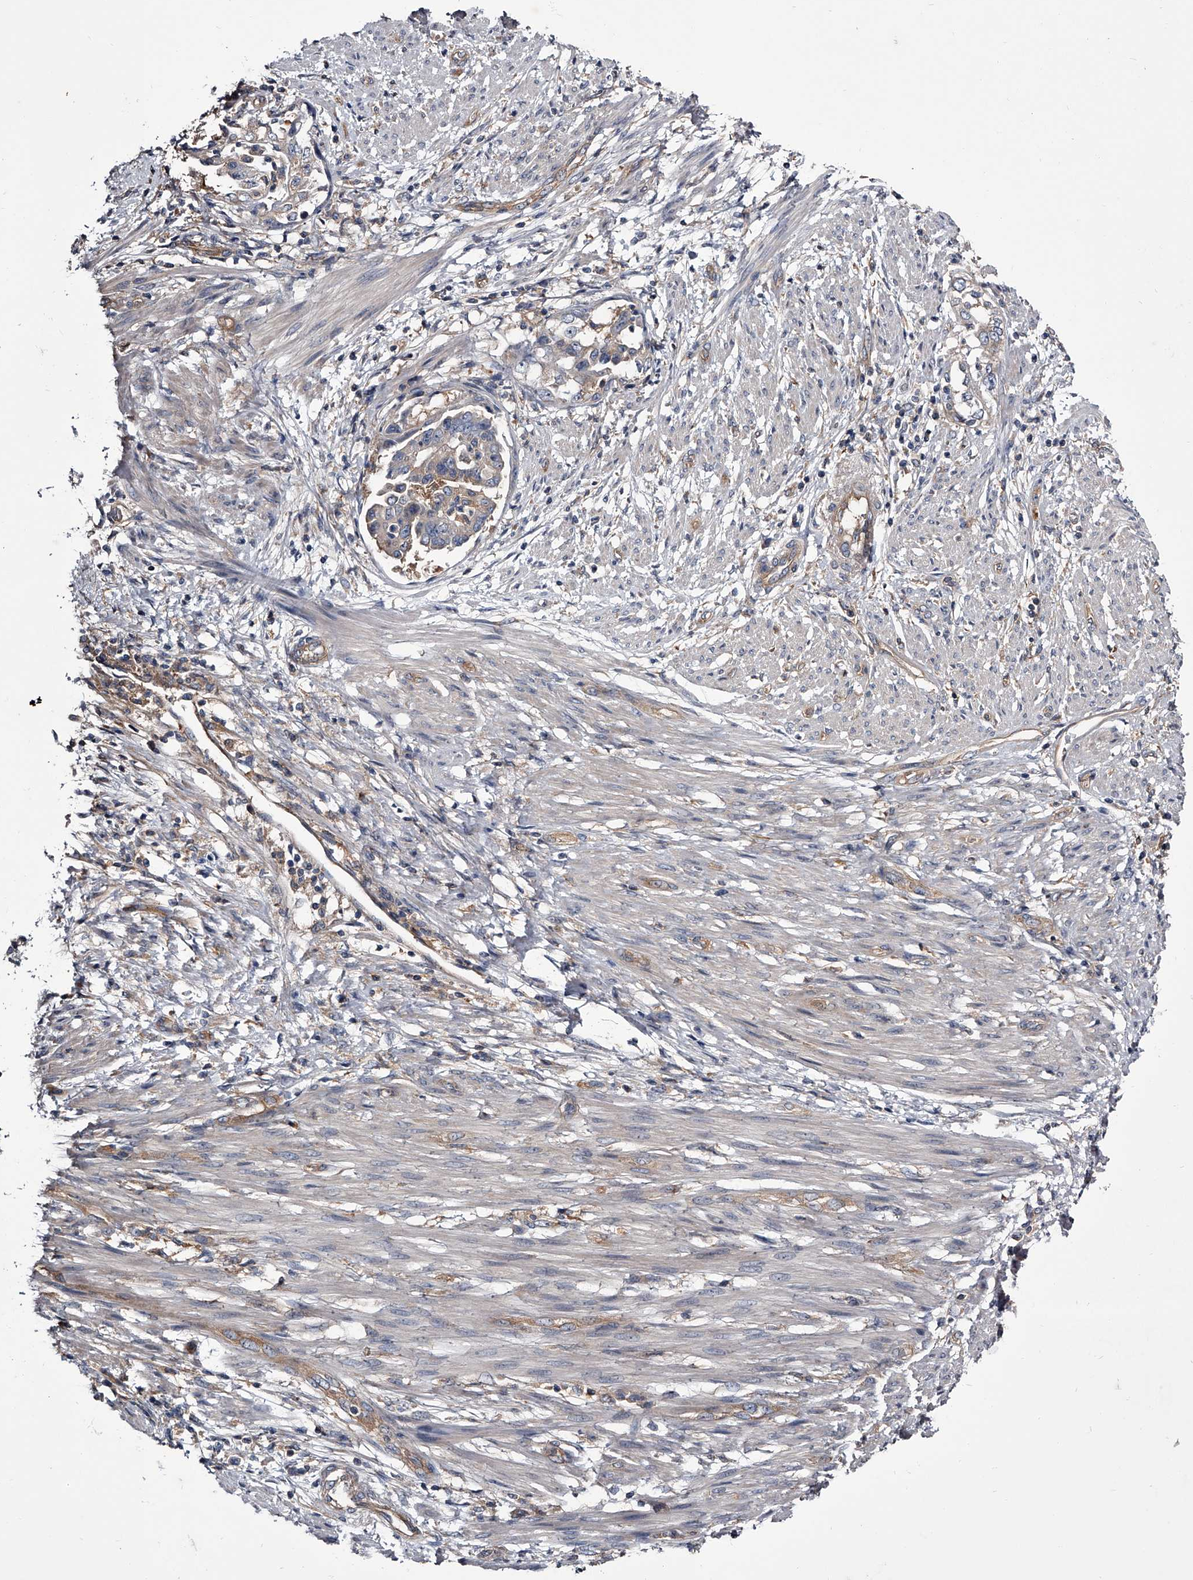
{"staining": {"intensity": "negative", "quantity": "none", "location": "none"}, "tissue": "endometrial cancer", "cell_type": "Tumor cells", "image_type": "cancer", "snomed": [{"axis": "morphology", "description": "Adenocarcinoma, NOS"}, {"axis": "topography", "description": "Endometrium"}], "caption": "An IHC image of adenocarcinoma (endometrial) is shown. There is no staining in tumor cells of adenocarcinoma (endometrial).", "gene": "GAPVD1", "patient": {"sex": "female", "age": 85}}